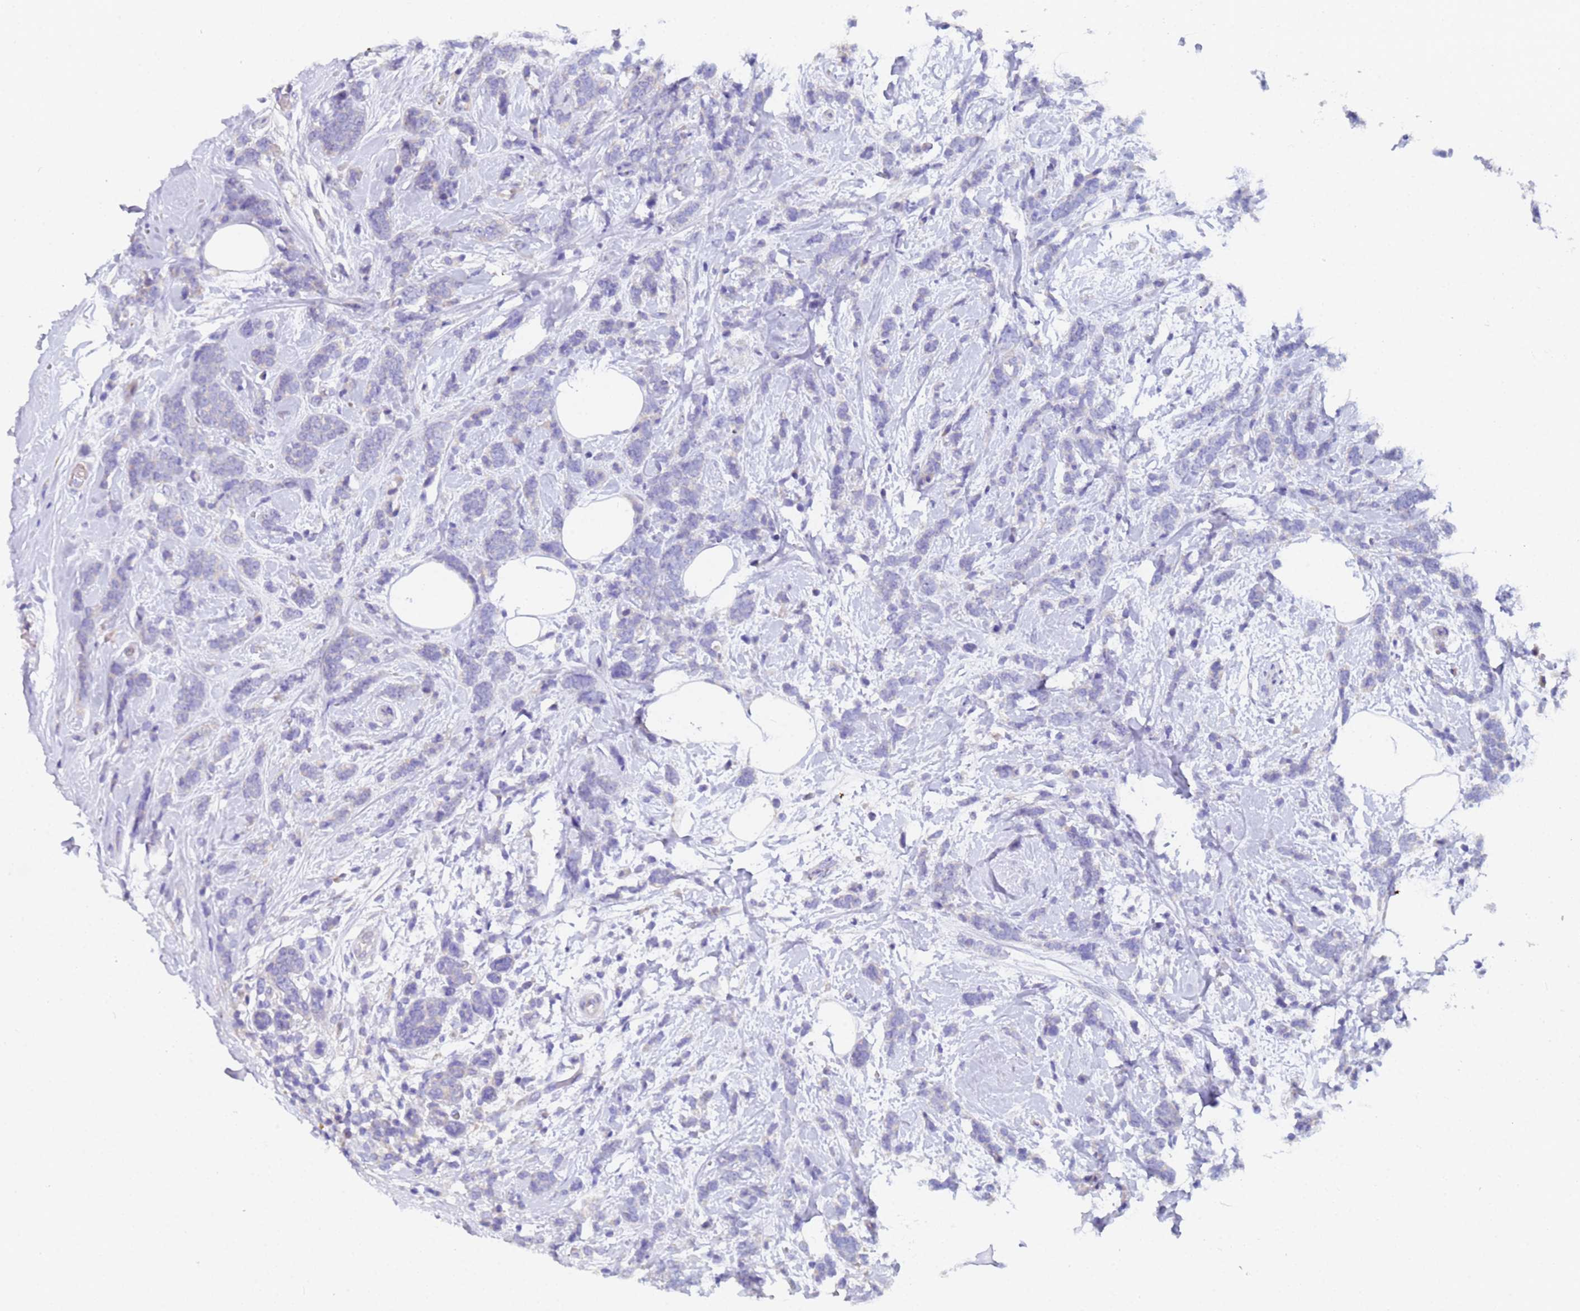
{"staining": {"intensity": "negative", "quantity": "none", "location": "none"}, "tissue": "breast cancer", "cell_type": "Tumor cells", "image_type": "cancer", "snomed": [{"axis": "morphology", "description": "Lobular carcinoma"}, {"axis": "topography", "description": "Breast"}], "caption": "Immunohistochemical staining of breast cancer (lobular carcinoma) exhibits no significant staining in tumor cells. (DAB immunohistochemistry, high magnification).", "gene": "UBE2O", "patient": {"sex": "female", "age": 58}}